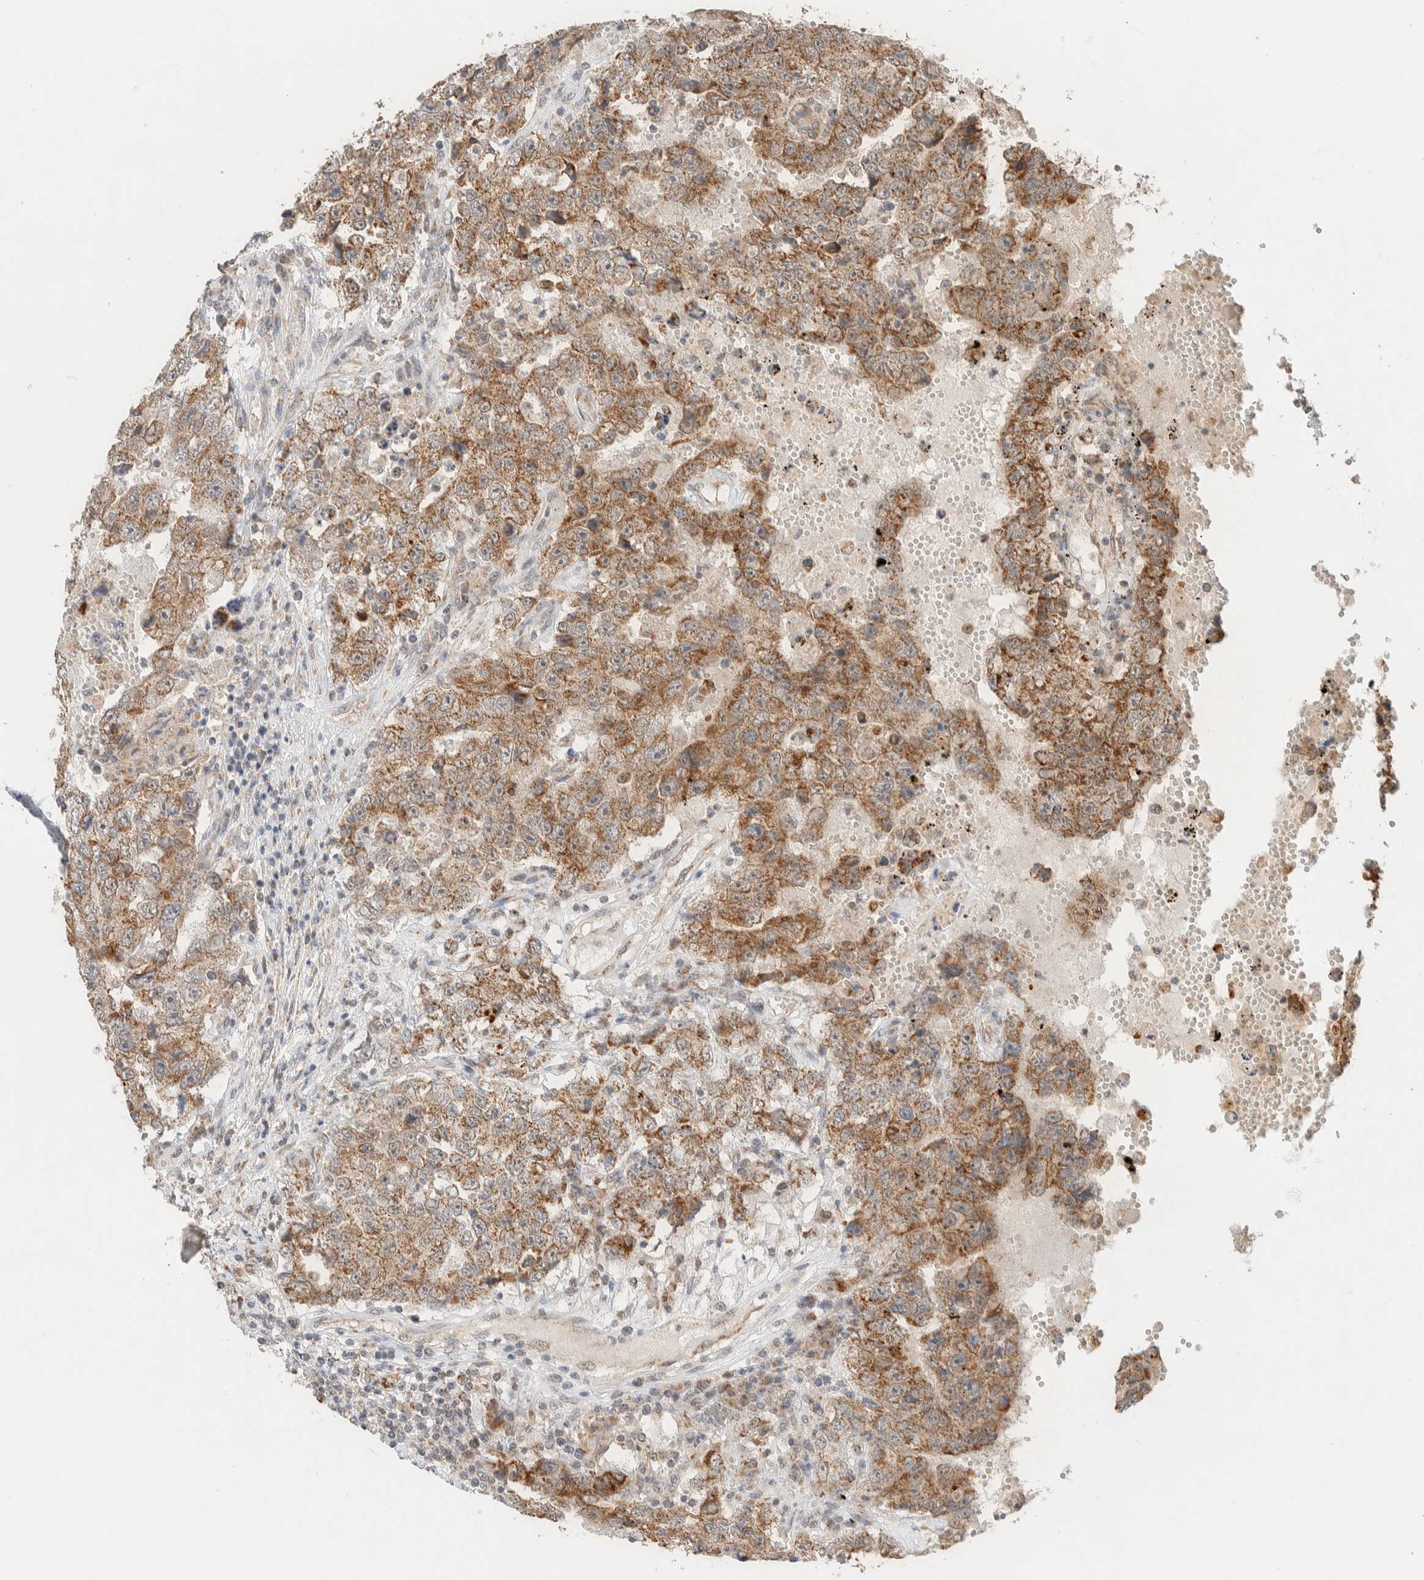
{"staining": {"intensity": "moderate", "quantity": ">75%", "location": "cytoplasmic/membranous"}, "tissue": "testis cancer", "cell_type": "Tumor cells", "image_type": "cancer", "snomed": [{"axis": "morphology", "description": "Carcinoma, Embryonal, NOS"}, {"axis": "topography", "description": "Testis"}], "caption": "DAB immunohistochemical staining of testis cancer (embryonal carcinoma) shows moderate cytoplasmic/membranous protein positivity in approximately >75% of tumor cells. The staining is performed using DAB brown chromogen to label protein expression. The nuclei are counter-stained blue using hematoxylin.", "gene": "MRPL41", "patient": {"sex": "male", "age": 26}}